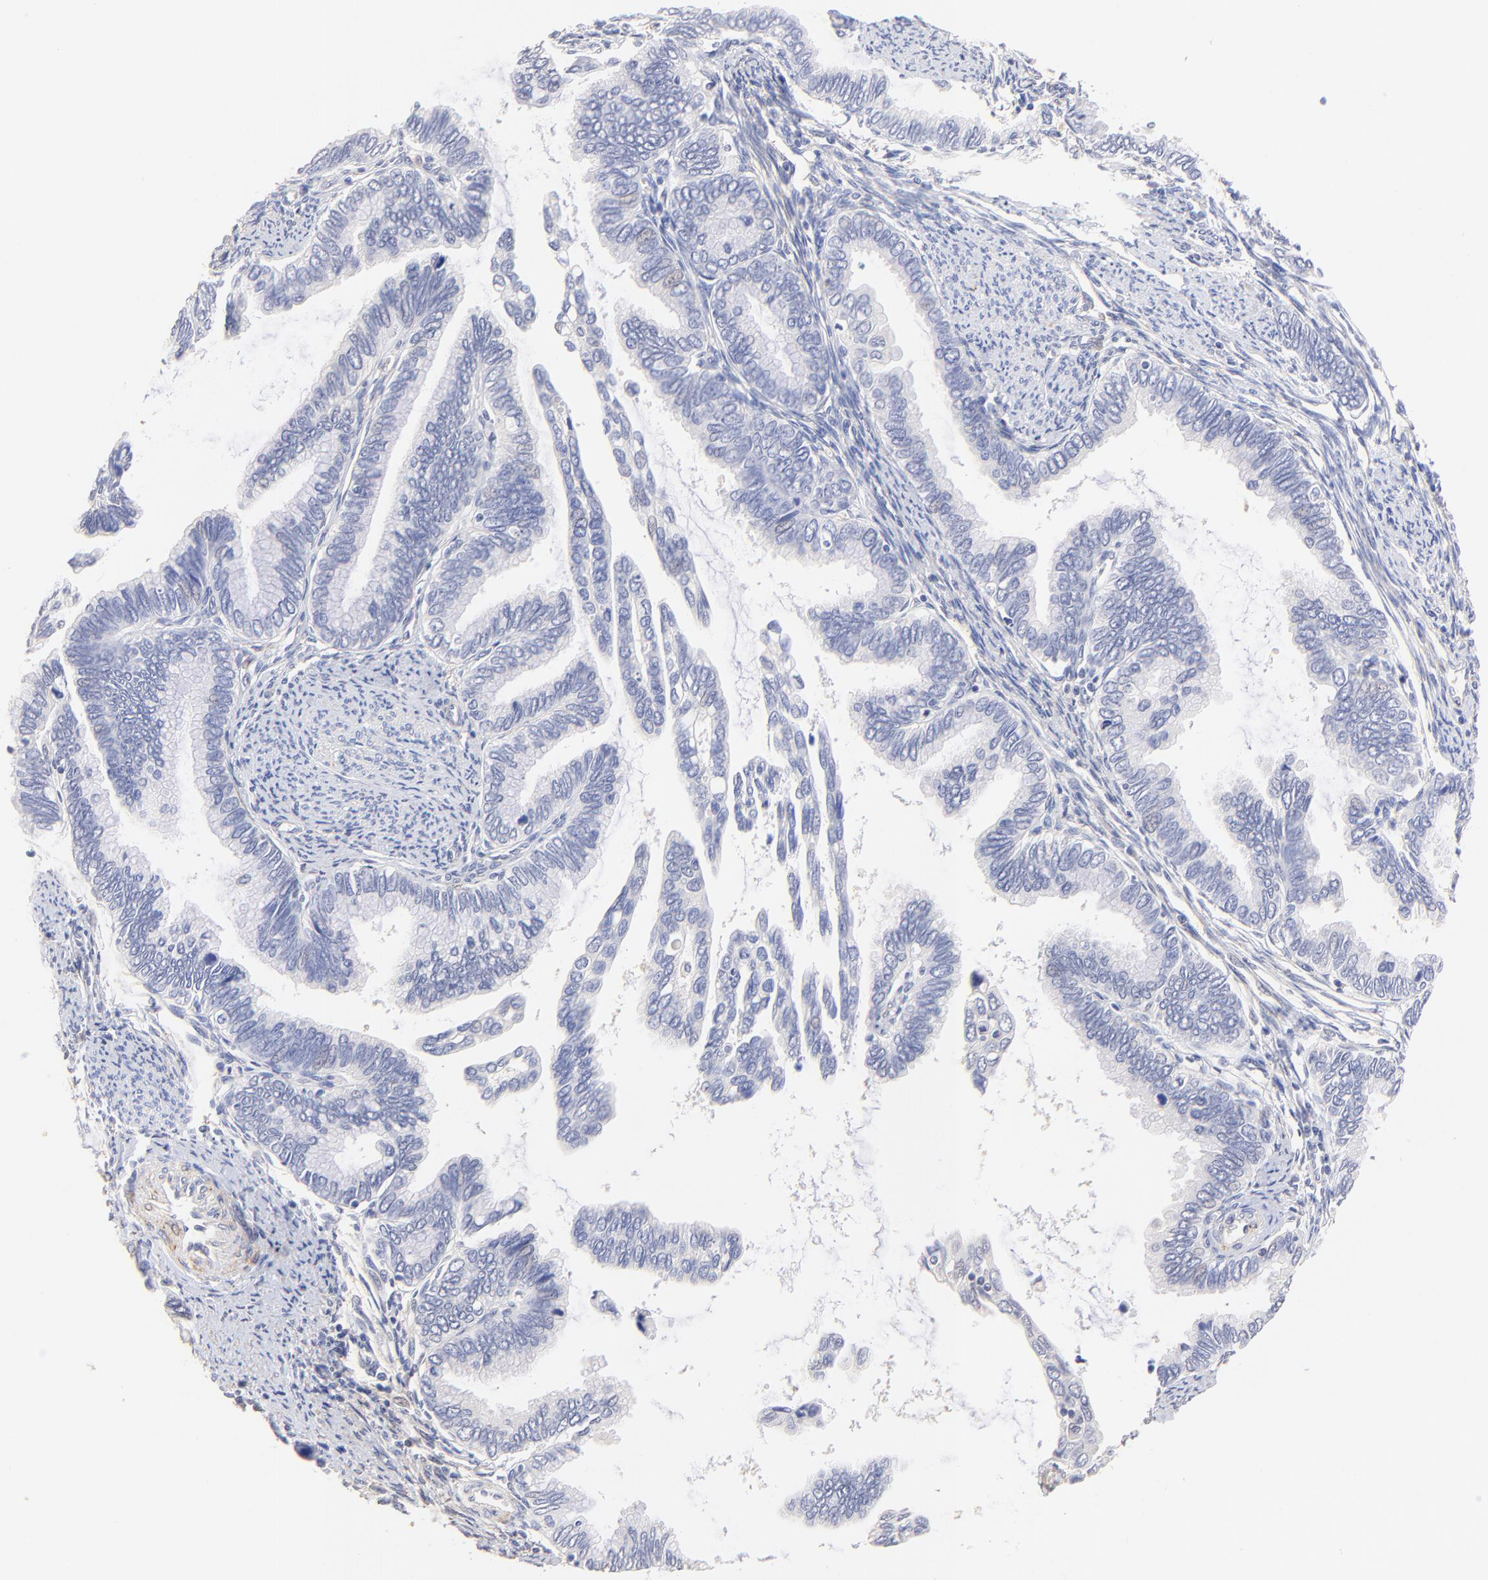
{"staining": {"intensity": "negative", "quantity": "none", "location": "none"}, "tissue": "cervical cancer", "cell_type": "Tumor cells", "image_type": "cancer", "snomed": [{"axis": "morphology", "description": "Adenocarcinoma, NOS"}, {"axis": "topography", "description": "Cervix"}], "caption": "High power microscopy photomicrograph of an immunohistochemistry photomicrograph of cervical cancer (adenocarcinoma), revealing no significant positivity in tumor cells.", "gene": "ACTRT1", "patient": {"sex": "female", "age": 49}}